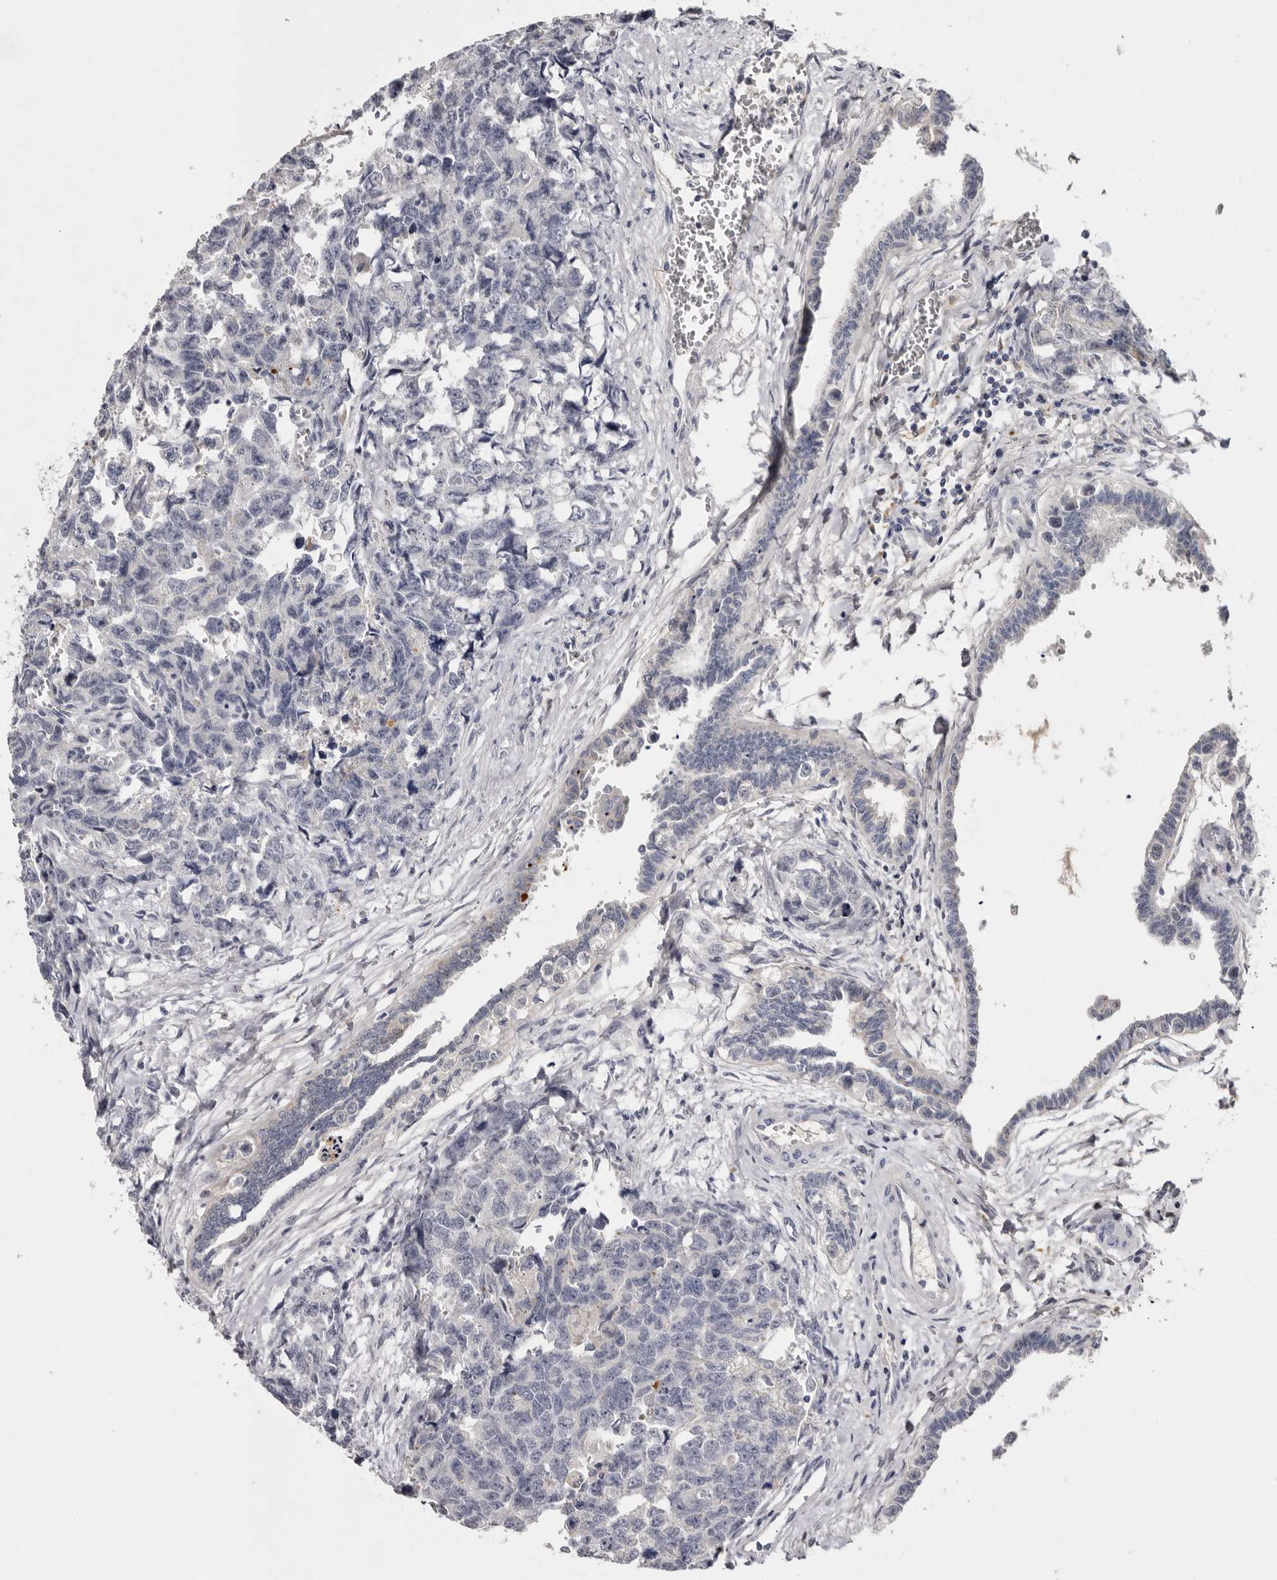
{"staining": {"intensity": "negative", "quantity": "none", "location": "none"}, "tissue": "testis cancer", "cell_type": "Tumor cells", "image_type": "cancer", "snomed": [{"axis": "morphology", "description": "Carcinoma, Embryonal, NOS"}, {"axis": "topography", "description": "Testis"}], "caption": "IHC image of neoplastic tissue: human testis cancer stained with DAB shows no significant protein staining in tumor cells.", "gene": "KLHL38", "patient": {"sex": "male", "age": 31}}